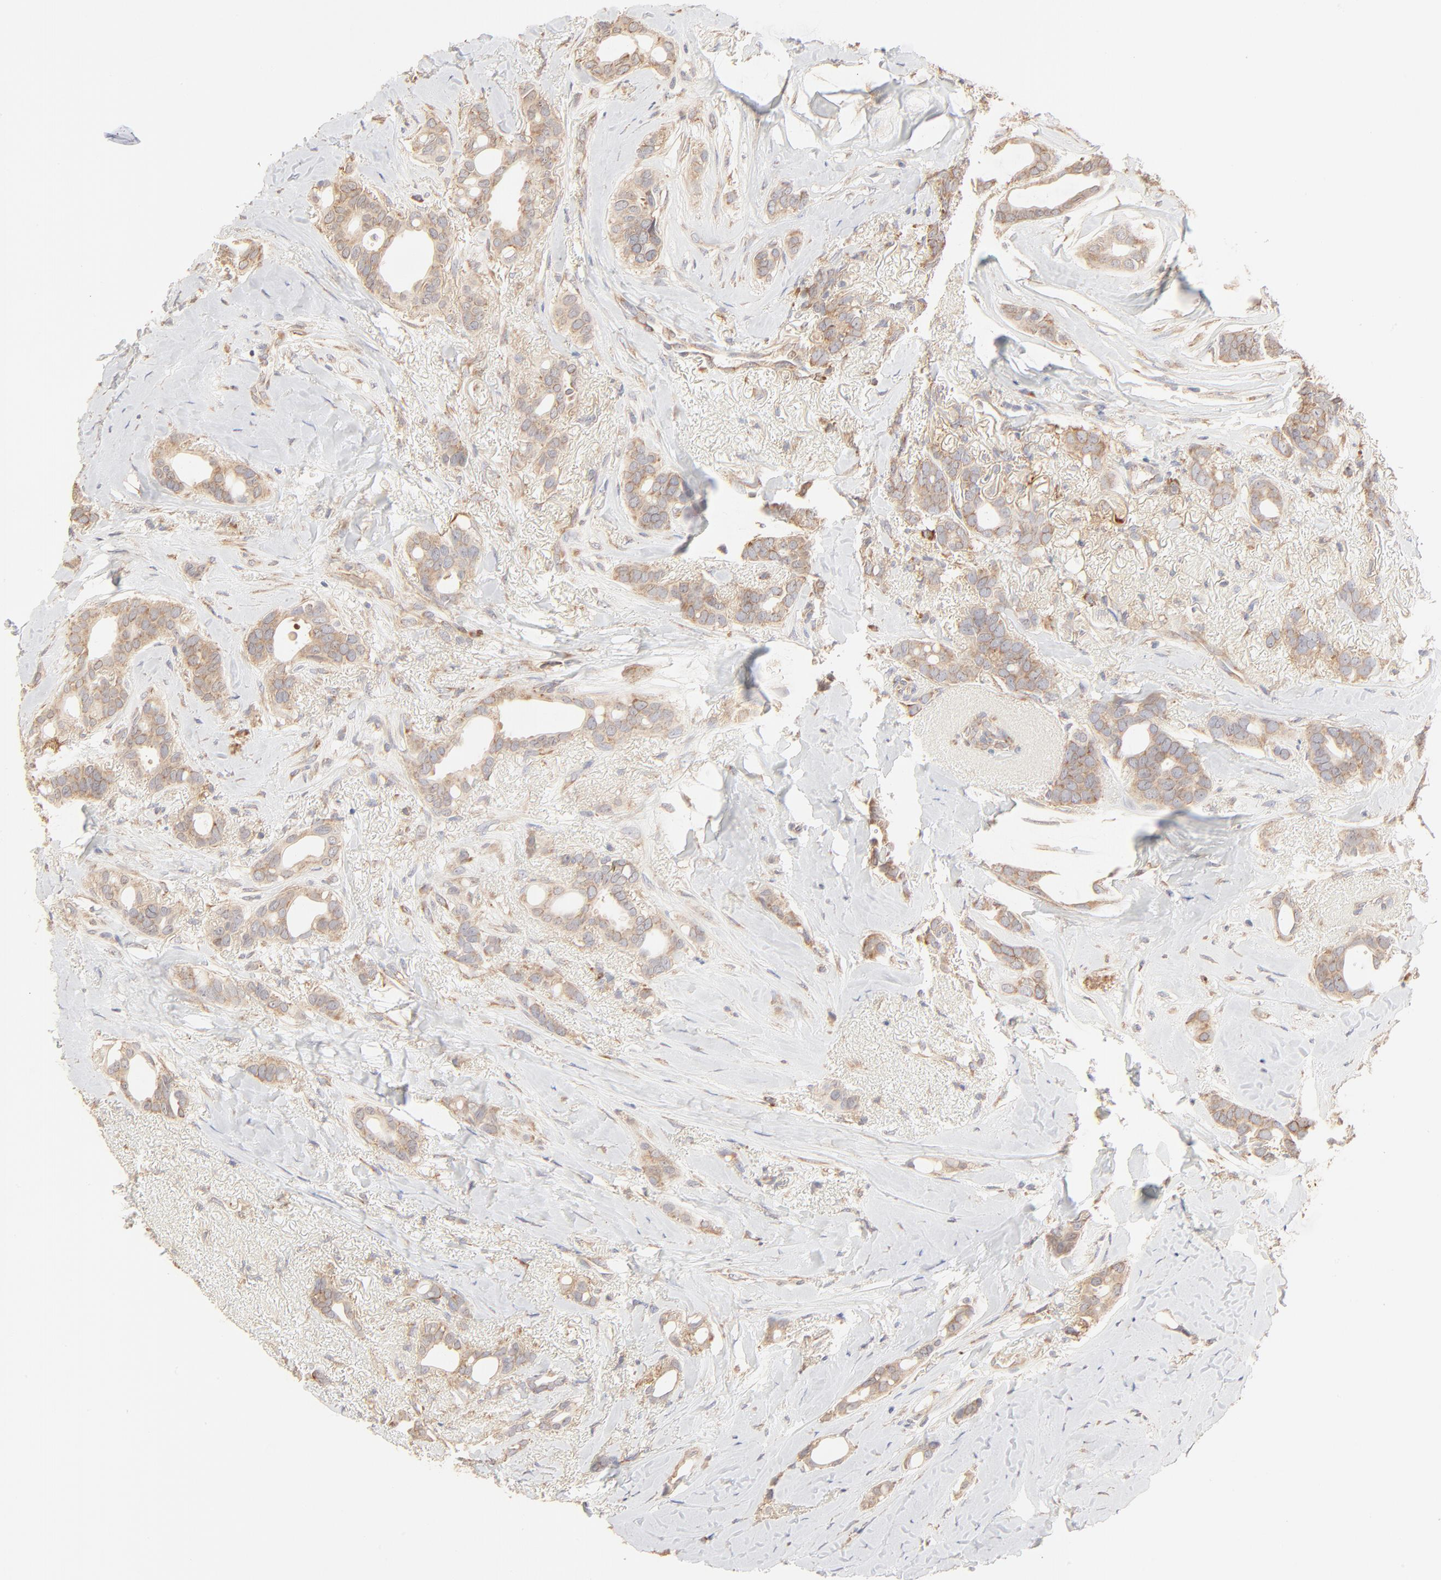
{"staining": {"intensity": "weak", "quantity": ">75%", "location": "cytoplasmic/membranous"}, "tissue": "breast cancer", "cell_type": "Tumor cells", "image_type": "cancer", "snomed": [{"axis": "morphology", "description": "Duct carcinoma"}, {"axis": "topography", "description": "Breast"}], "caption": "Breast cancer was stained to show a protein in brown. There is low levels of weak cytoplasmic/membranous staining in approximately >75% of tumor cells.", "gene": "RPS20", "patient": {"sex": "female", "age": 54}}